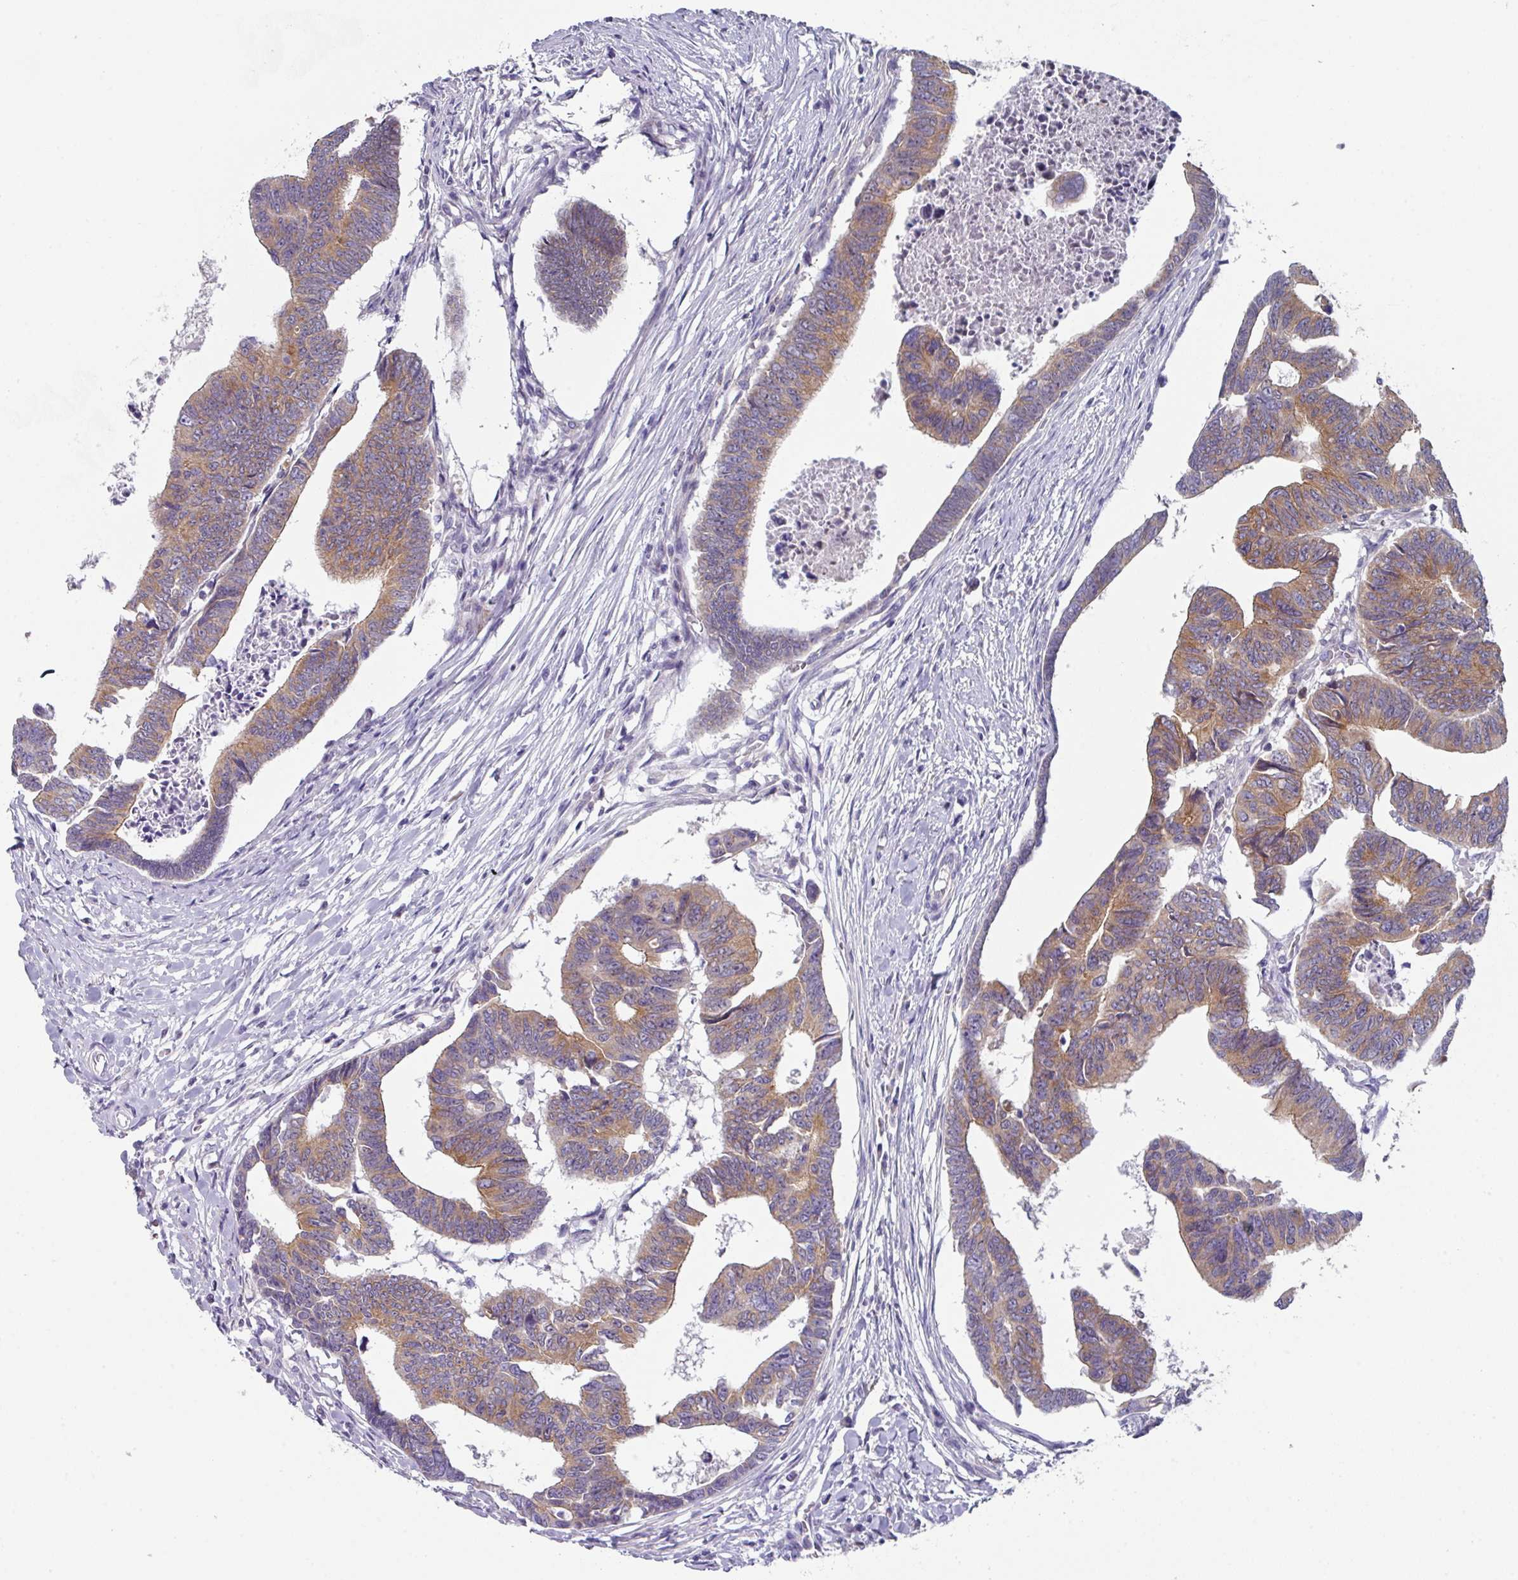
{"staining": {"intensity": "moderate", "quantity": ">75%", "location": "cytoplasmic/membranous"}, "tissue": "colorectal cancer", "cell_type": "Tumor cells", "image_type": "cancer", "snomed": [{"axis": "morphology", "description": "Adenocarcinoma, NOS"}, {"axis": "topography", "description": "Rectum"}], "caption": "Colorectal adenocarcinoma tissue displays moderate cytoplasmic/membranous positivity in approximately >75% of tumor cells, visualized by immunohistochemistry. The protein is stained brown, and the nuclei are stained in blue (DAB (3,3'-diaminobenzidine) IHC with brightfield microscopy, high magnification).", "gene": "DCAF12L2", "patient": {"sex": "female", "age": 65}}